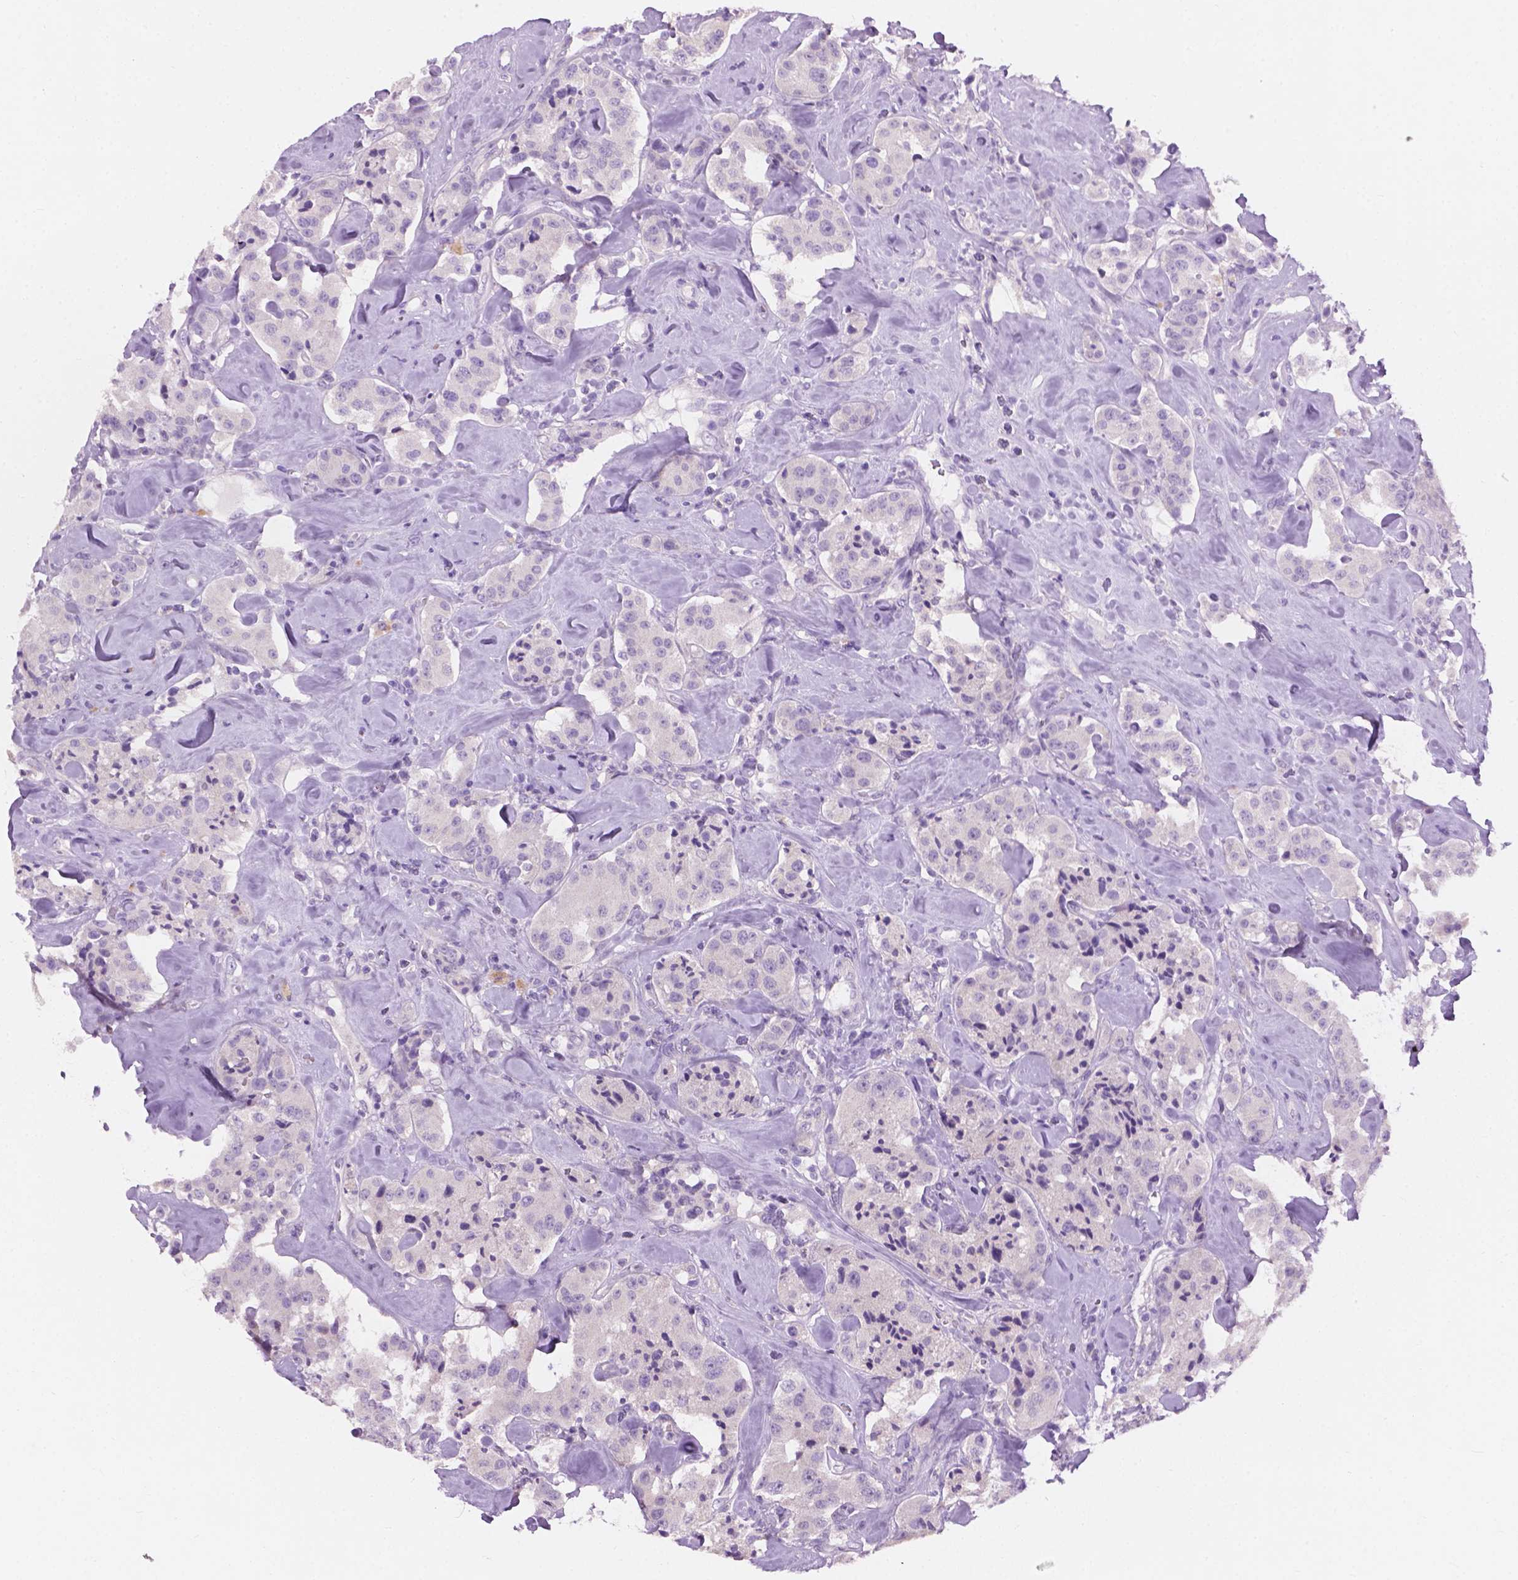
{"staining": {"intensity": "negative", "quantity": "none", "location": "none"}, "tissue": "carcinoid", "cell_type": "Tumor cells", "image_type": "cancer", "snomed": [{"axis": "morphology", "description": "Carcinoid, malignant, NOS"}, {"axis": "topography", "description": "Pancreas"}], "caption": "Immunohistochemical staining of carcinoid demonstrates no significant expression in tumor cells. (DAB (3,3'-diaminobenzidine) IHC visualized using brightfield microscopy, high magnification).", "gene": "KRT17", "patient": {"sex": "male", "age": 41}}